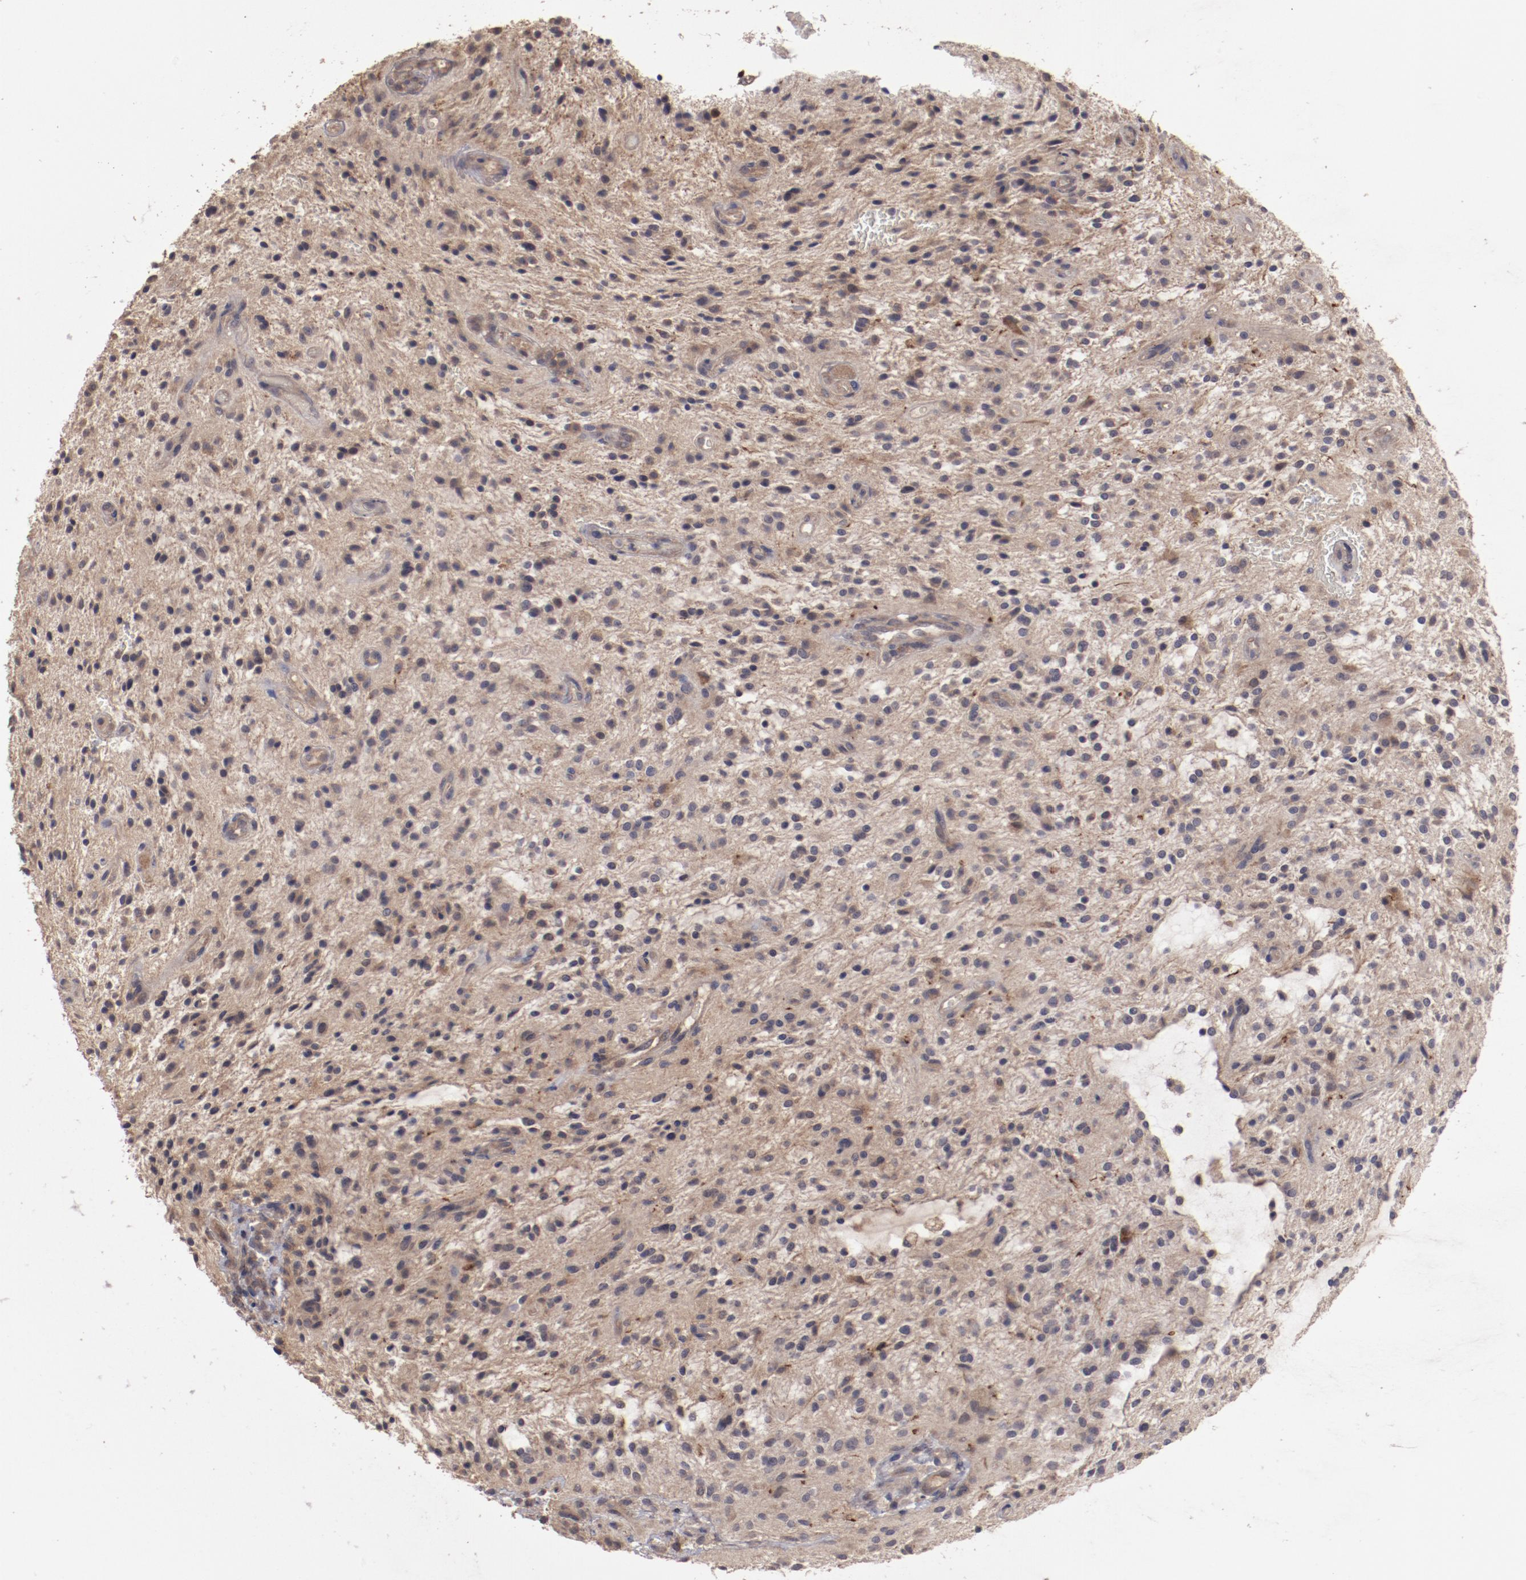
{"staining": {"intensity": "moderate", "quantity": ">75%", "location": "cytoplasmic/membranous"}, "tissue": "glioma", "cell_type": "Tumor cells", "image_type": "cancer", "snomed": [{"axis": "morphology", "description": "Glioma, malignant, NOS"}, {"axis": "topography", "description": "Cerebellum"}], "caption": "There is medium levels of moderate cytoplasmic/membranous staining in tumor cells of glioma, as demonstrated by immunohistochemical staining (brown color).", "gene": "LRRC75B", "patient": {"sex": "female", "age": 10}}